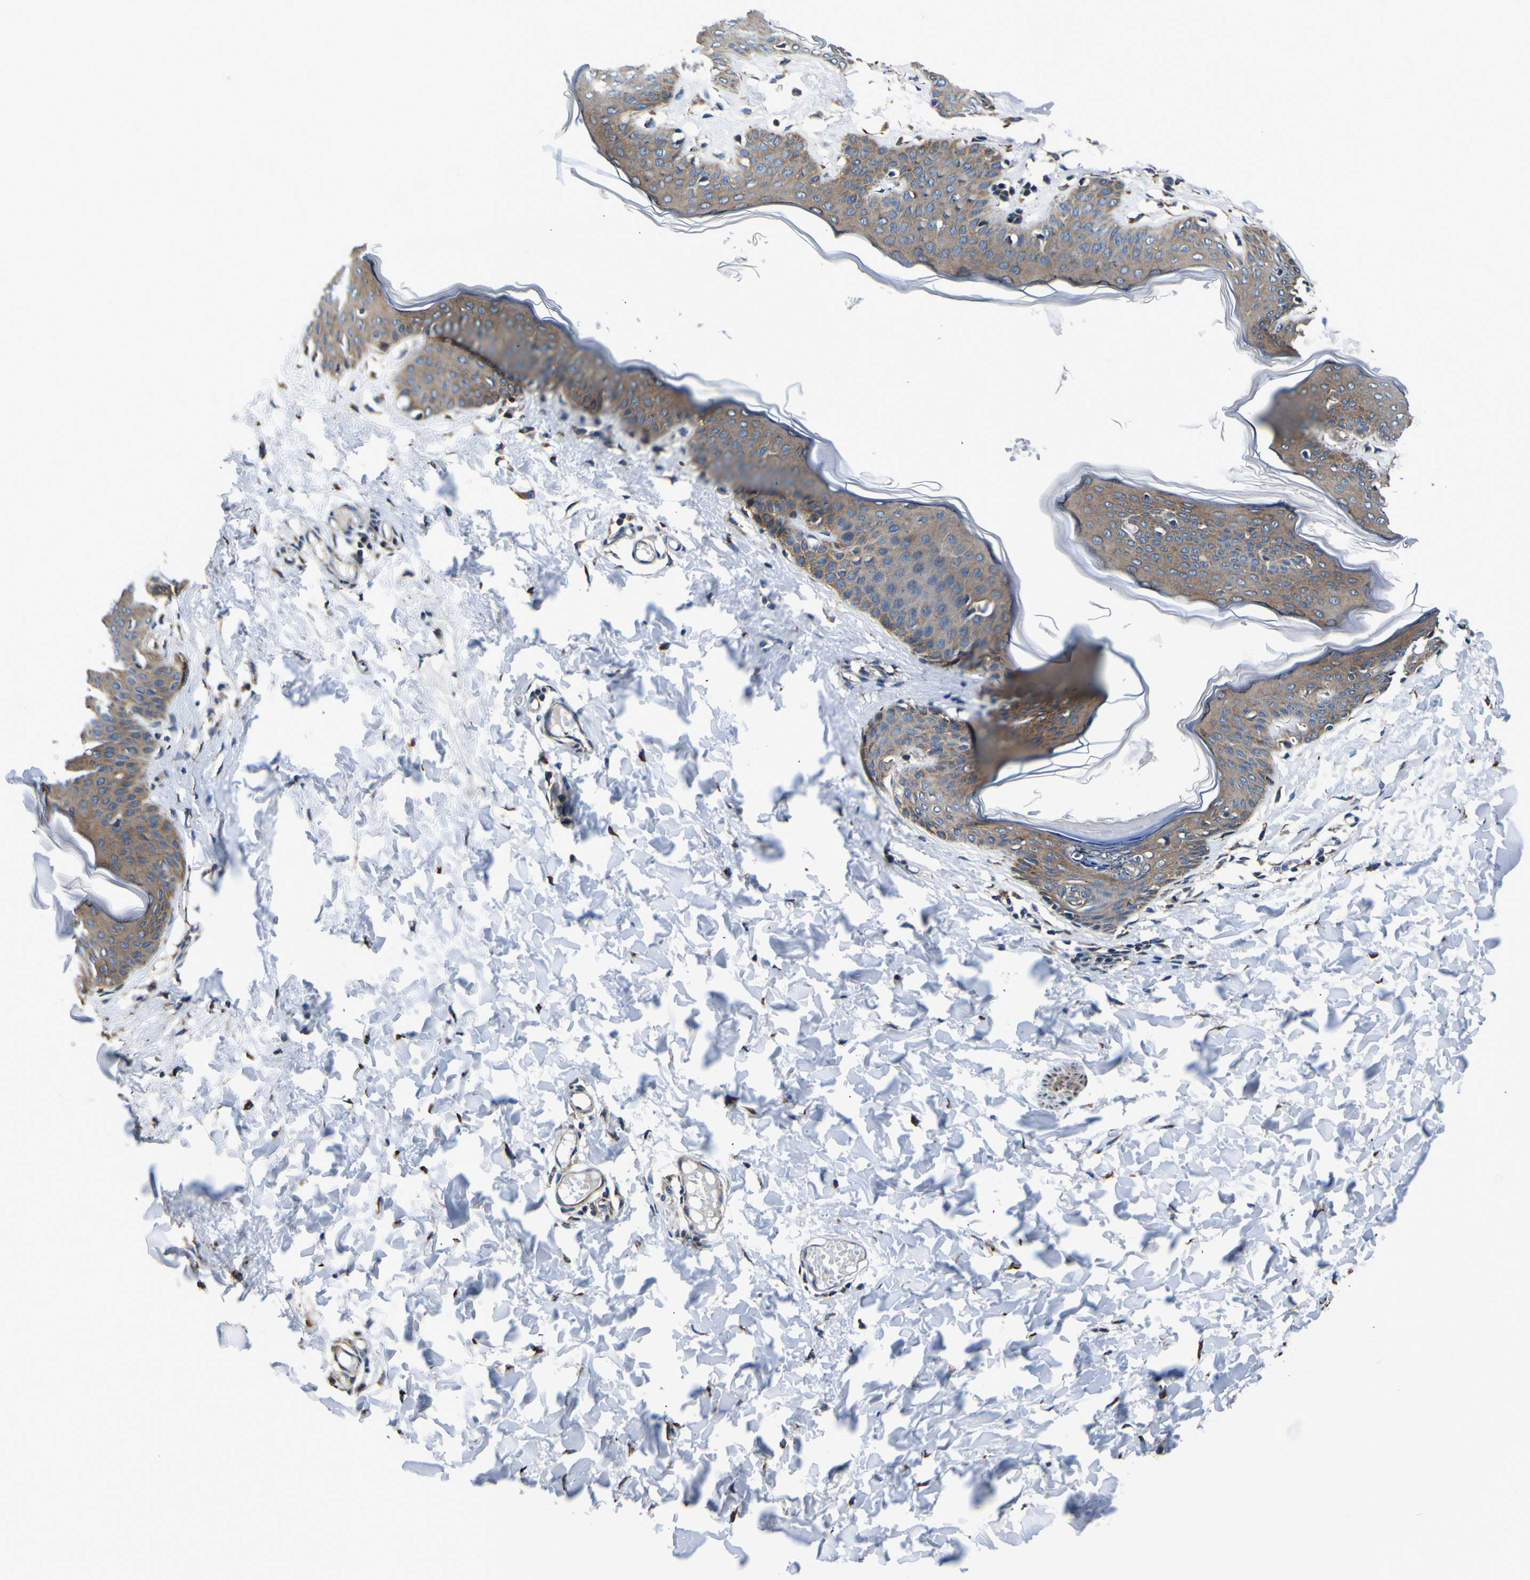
{"staining": {"intensity": "strong", "quantity": ">75%", "location": "cytoplasmic/membranous"}, "tissue": "skin", "cell_type": "Fibroblasts", "image_type": "normal", "snomed": [{"axis": "morphology", "description": "Normal tissue, NOS"}, {"axis": "topography", "description": "Skin"}], "caption": "Immunohistochemical staining of normal skin demonstrates high levels of strong cytoplasmic/membranous positivity in about >75% of fibroblasts. (DAB IHC with brightfield microscopy, high magnification).", "gene": "INPP5A", "patient": {"sex": "female", "age": 17}}